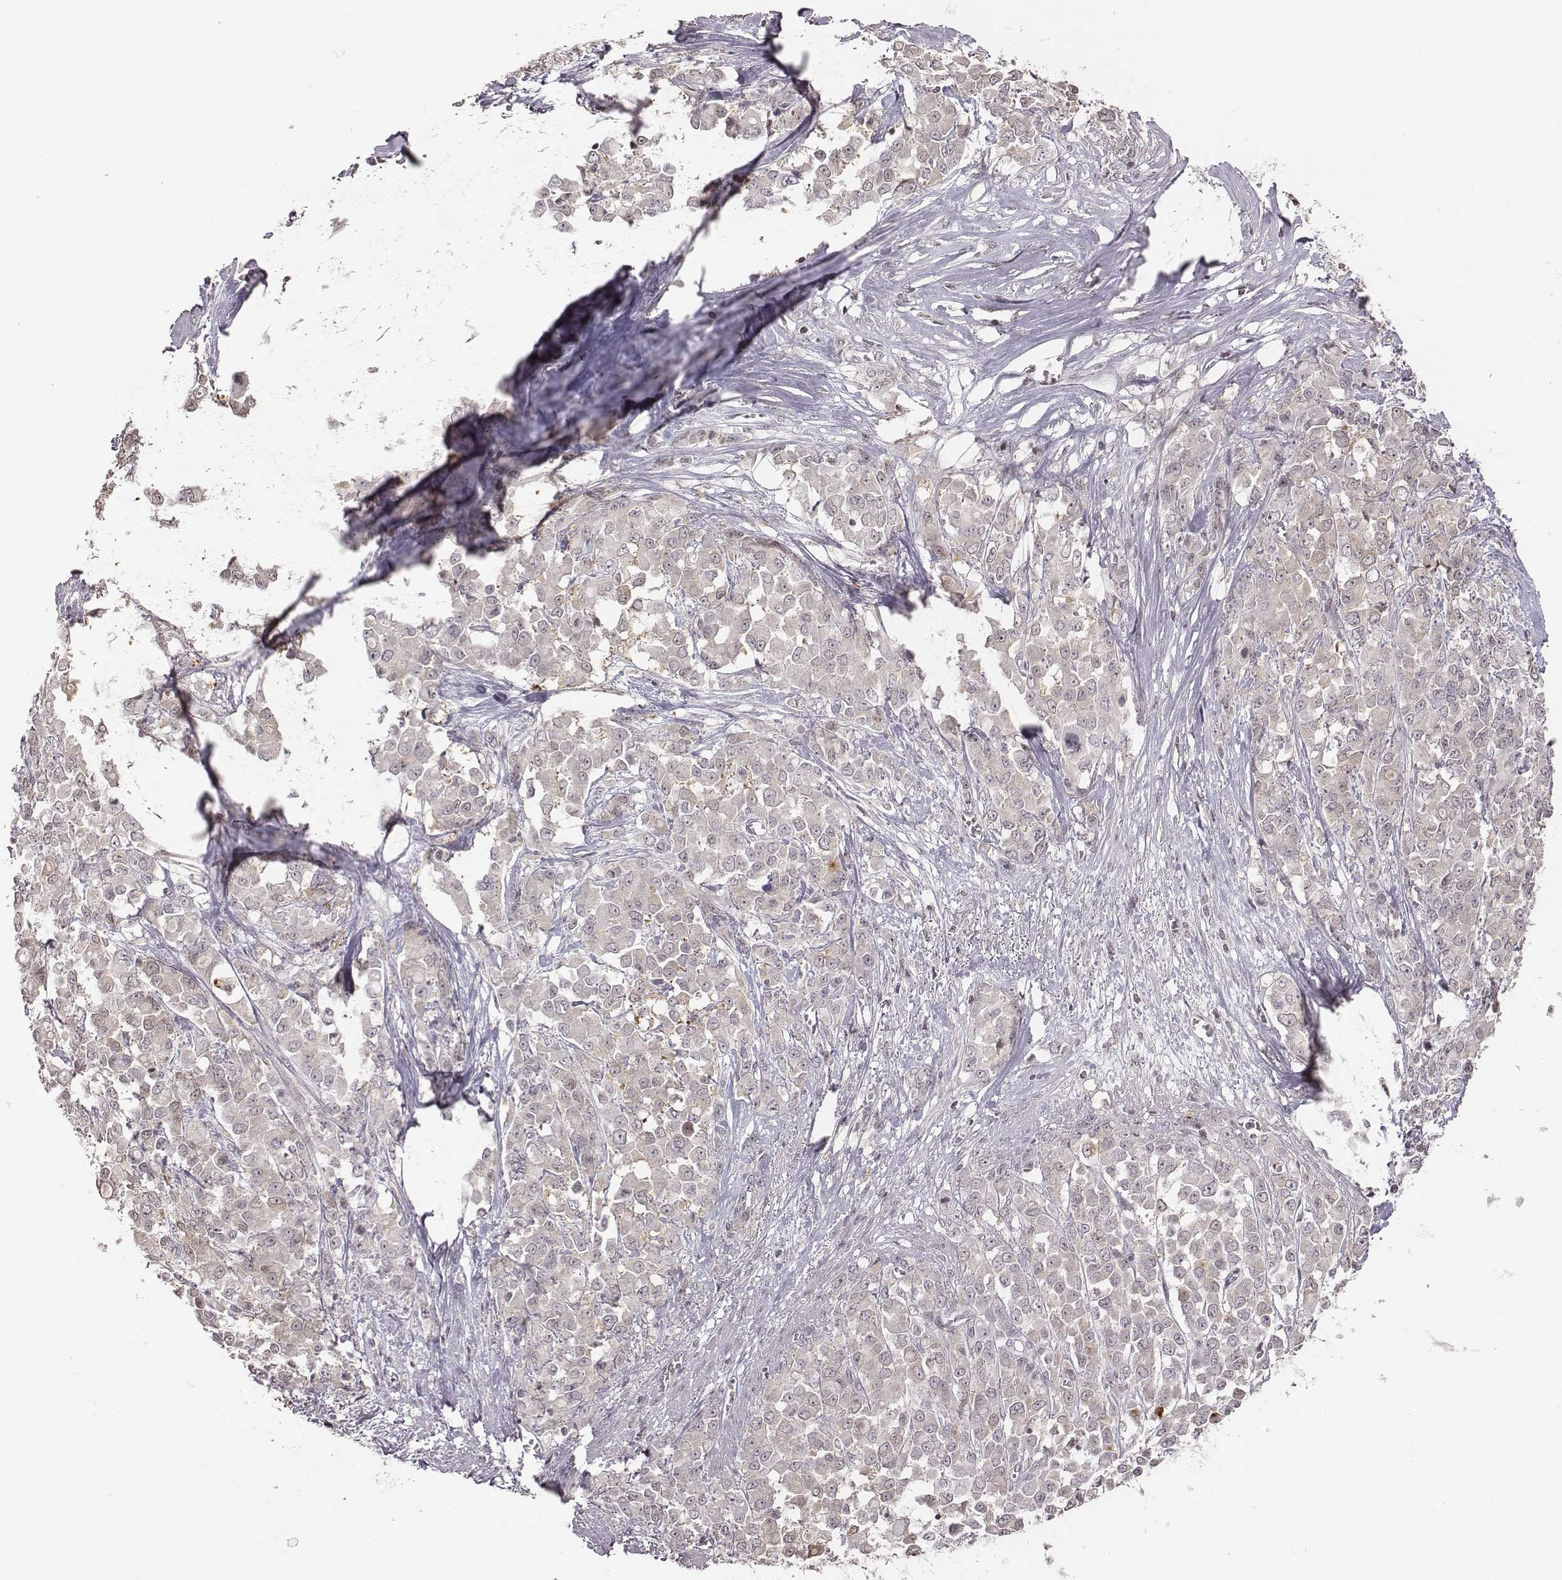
{"staining": {"intensity": "negative", "quantity": "none", "location": "none"}, "tissue": "stomach cancer", "cell_type": "Tumor cells", "image_type": "cancer", "snomed": [{"axis": "morphology", "description": "Adenocarcinoma, NOS"}, {"axis": "topography", "description": "Stomach"}], "caption": "An image of adenocarcinoma (stomach) stained for a protein displays no brown staining in tumor cells.", "gene": "GRM4", "patient": {"sex": "female", "age": 76}}